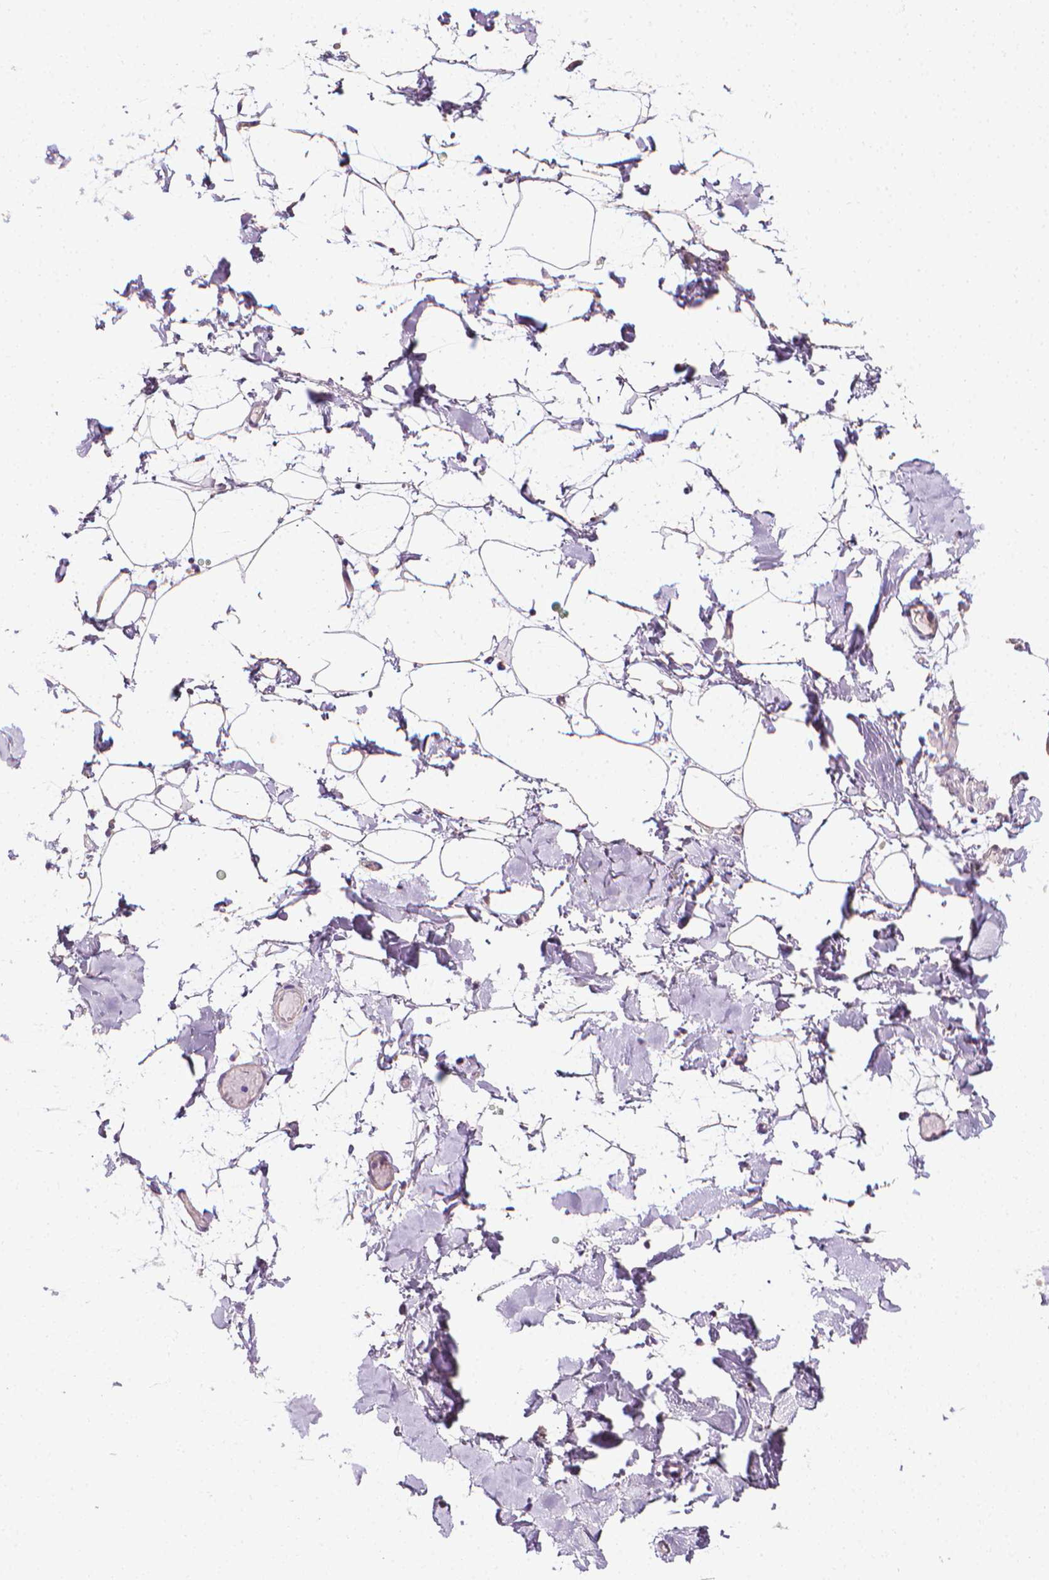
{"staining": {"intensity": "negative", "quantity": "none", "location": "none"}, "tissue": "adipose tissue", "cell_type": "Adipocytes", "image_type": "normal", "snomed": [{"axis": "morphology", "description": "Normal tissue, NOS"}, {"axis": "topography", "description": "Gallbladder"}, {"axis": "topography", "description": "Peripheral nerve tissue"}], "caption": "DAB immunohistochemical staining of benign human adipose tissue exhibits no significant positivity in adipocytes.", "gene": "MCOLN3", "patient": {"sex": "female", "age": 45}}